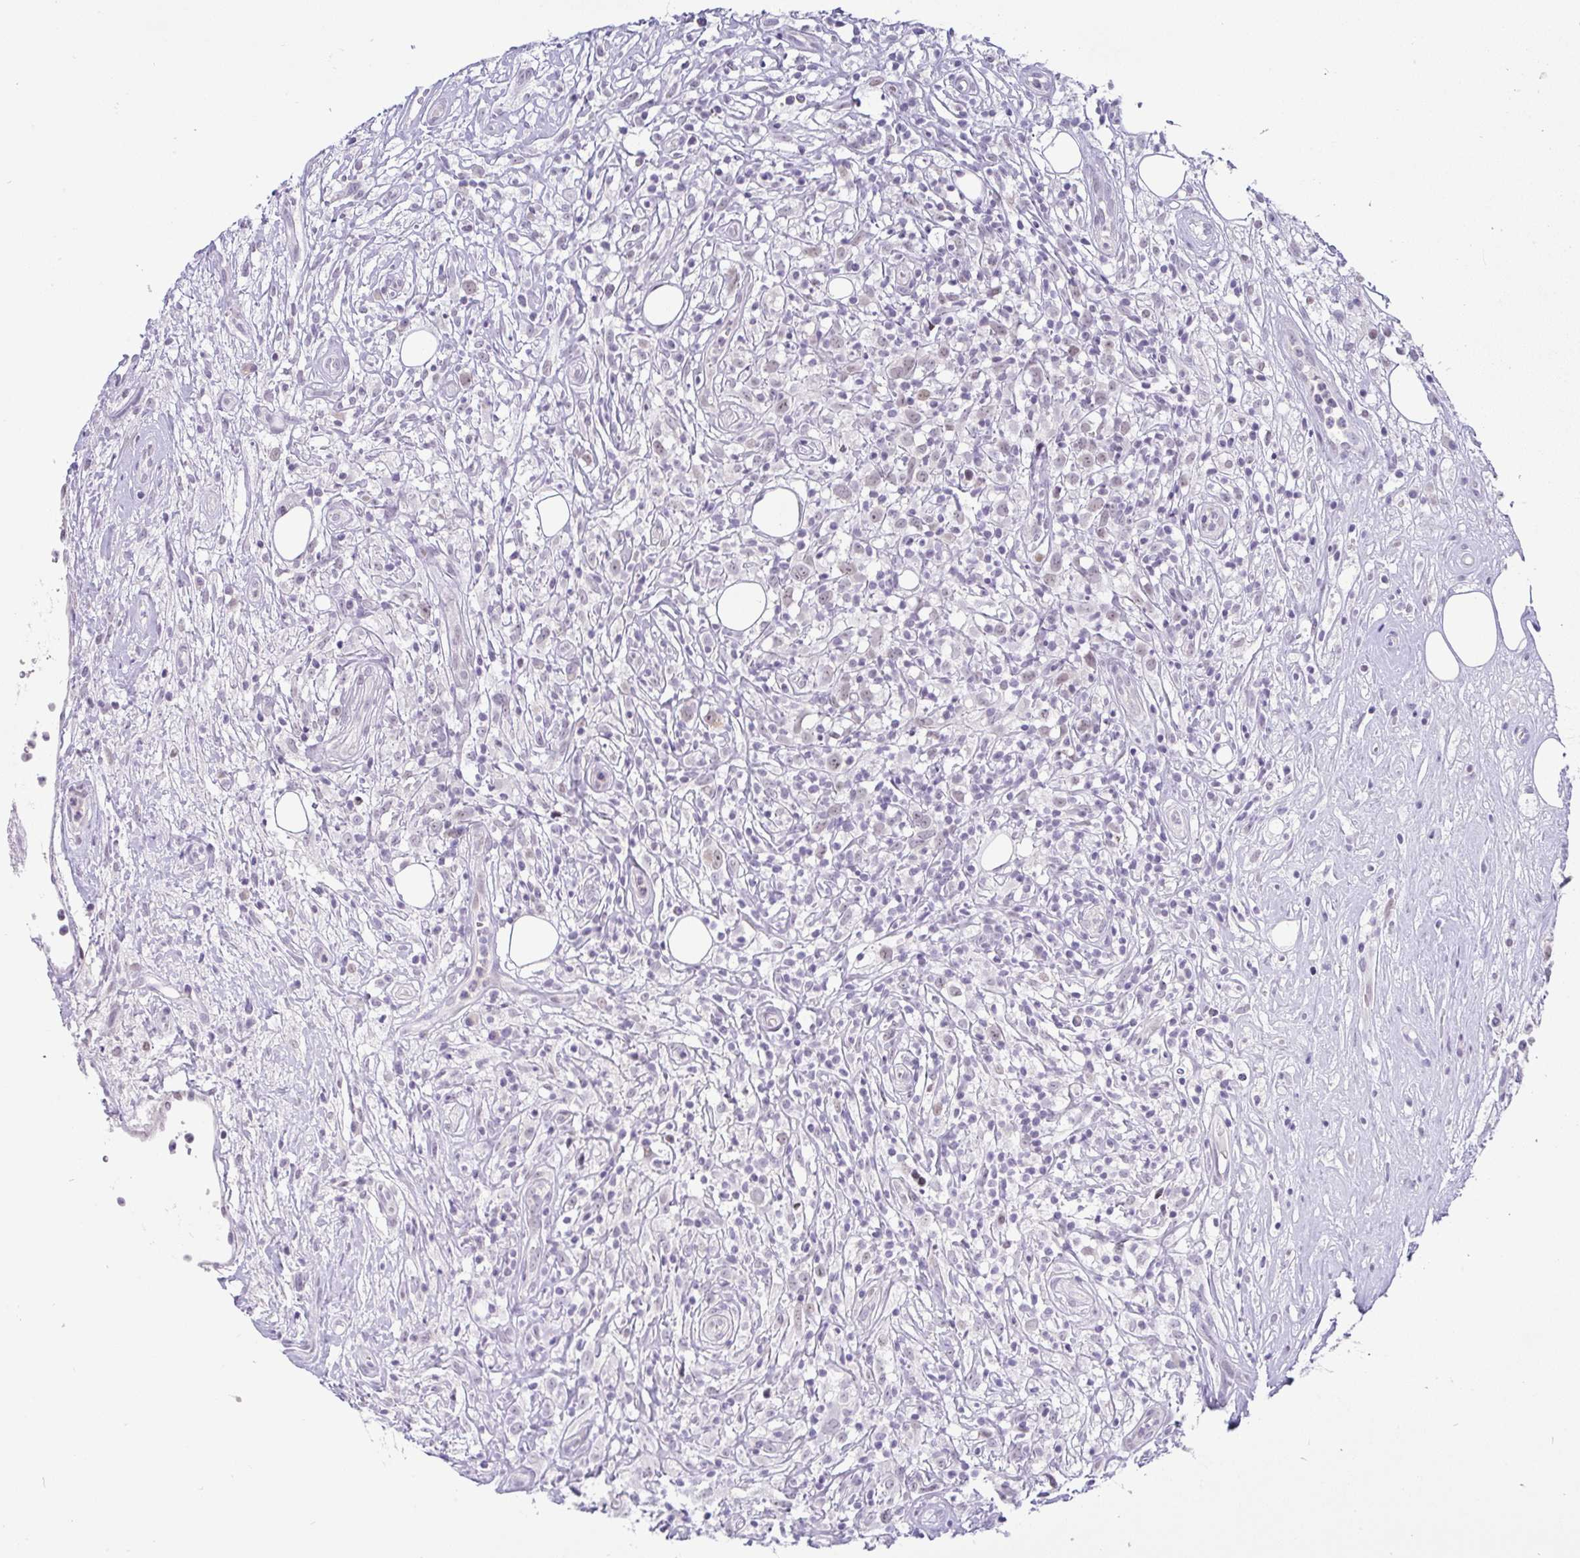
{"staining": {"intensity": "weak", "quantity": "<25%", "location": "nuclear"}, "tissue": "lymphoma", "cell_type": "Tumor cells", "image_type": "cancer", "snomed": [{"axis": "morphology", "description": "Hodgkin's disease, NOS"}, {"axis": "topography", "description": "No Tissue"}], "caption": "Immunohistochemistry photomicrograph of neoplastic tissue: human lymphoma stained with DAB exhibits no significant protein expression in tumor cells.", "gene": "FAM177A1", "patient": {"sex": "female", "age": 21}}